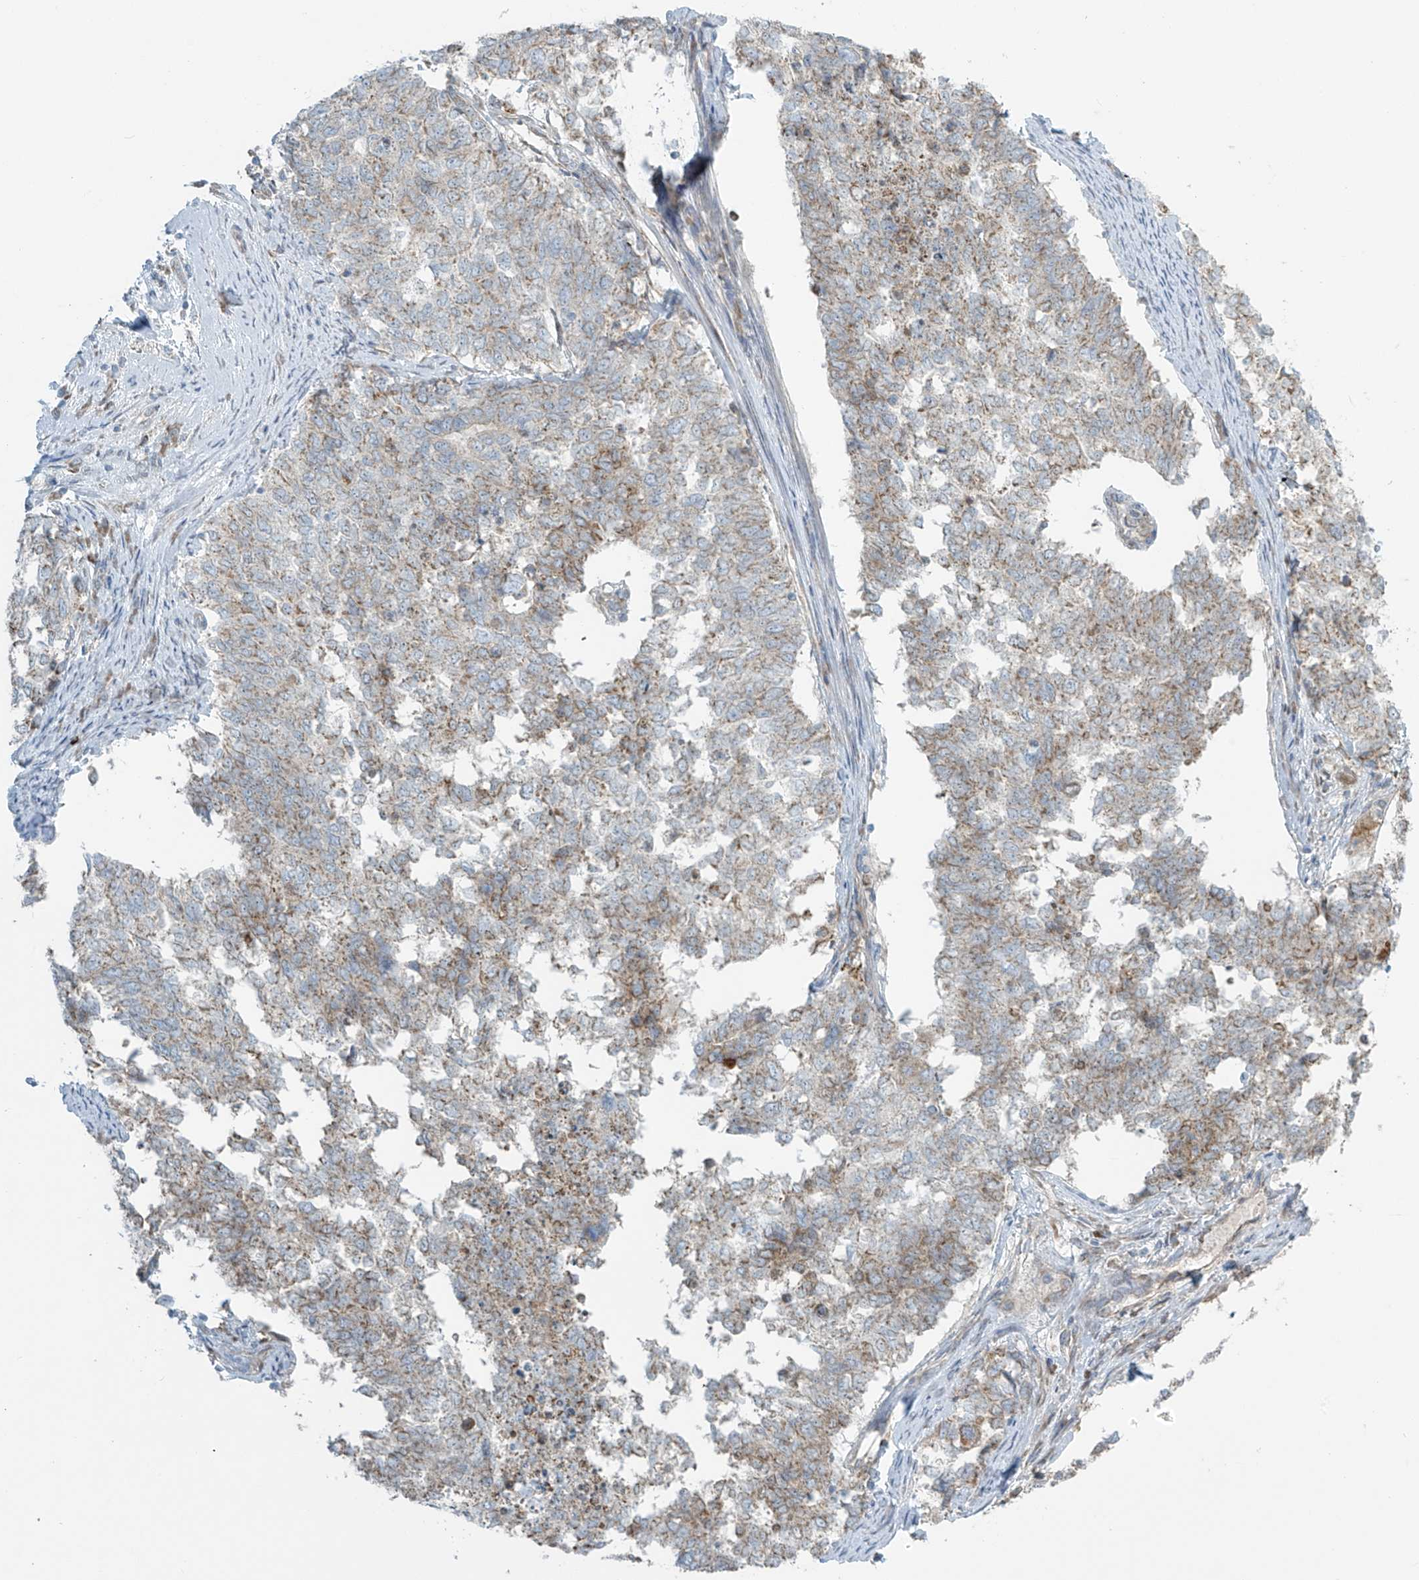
{"staining": {"intensity": "weak", "quantity": "<25%", "location": "cytoplasmic/membranous"}, "tissue": "cervical cancer", "cell_type": "Tumor cells", "image_type": "cancer", "snomed": [{"axis": "morphology", "description": "Squamous cell carcinoma, NOS"}, {"axis": "topography", "description": "Cervix"}], "caption": "Tumor cells show no significant positivity in cervical squamous cell carcinoma.", "gene": "LZTS3", "patient": {"sex": "female", "age": 63}}